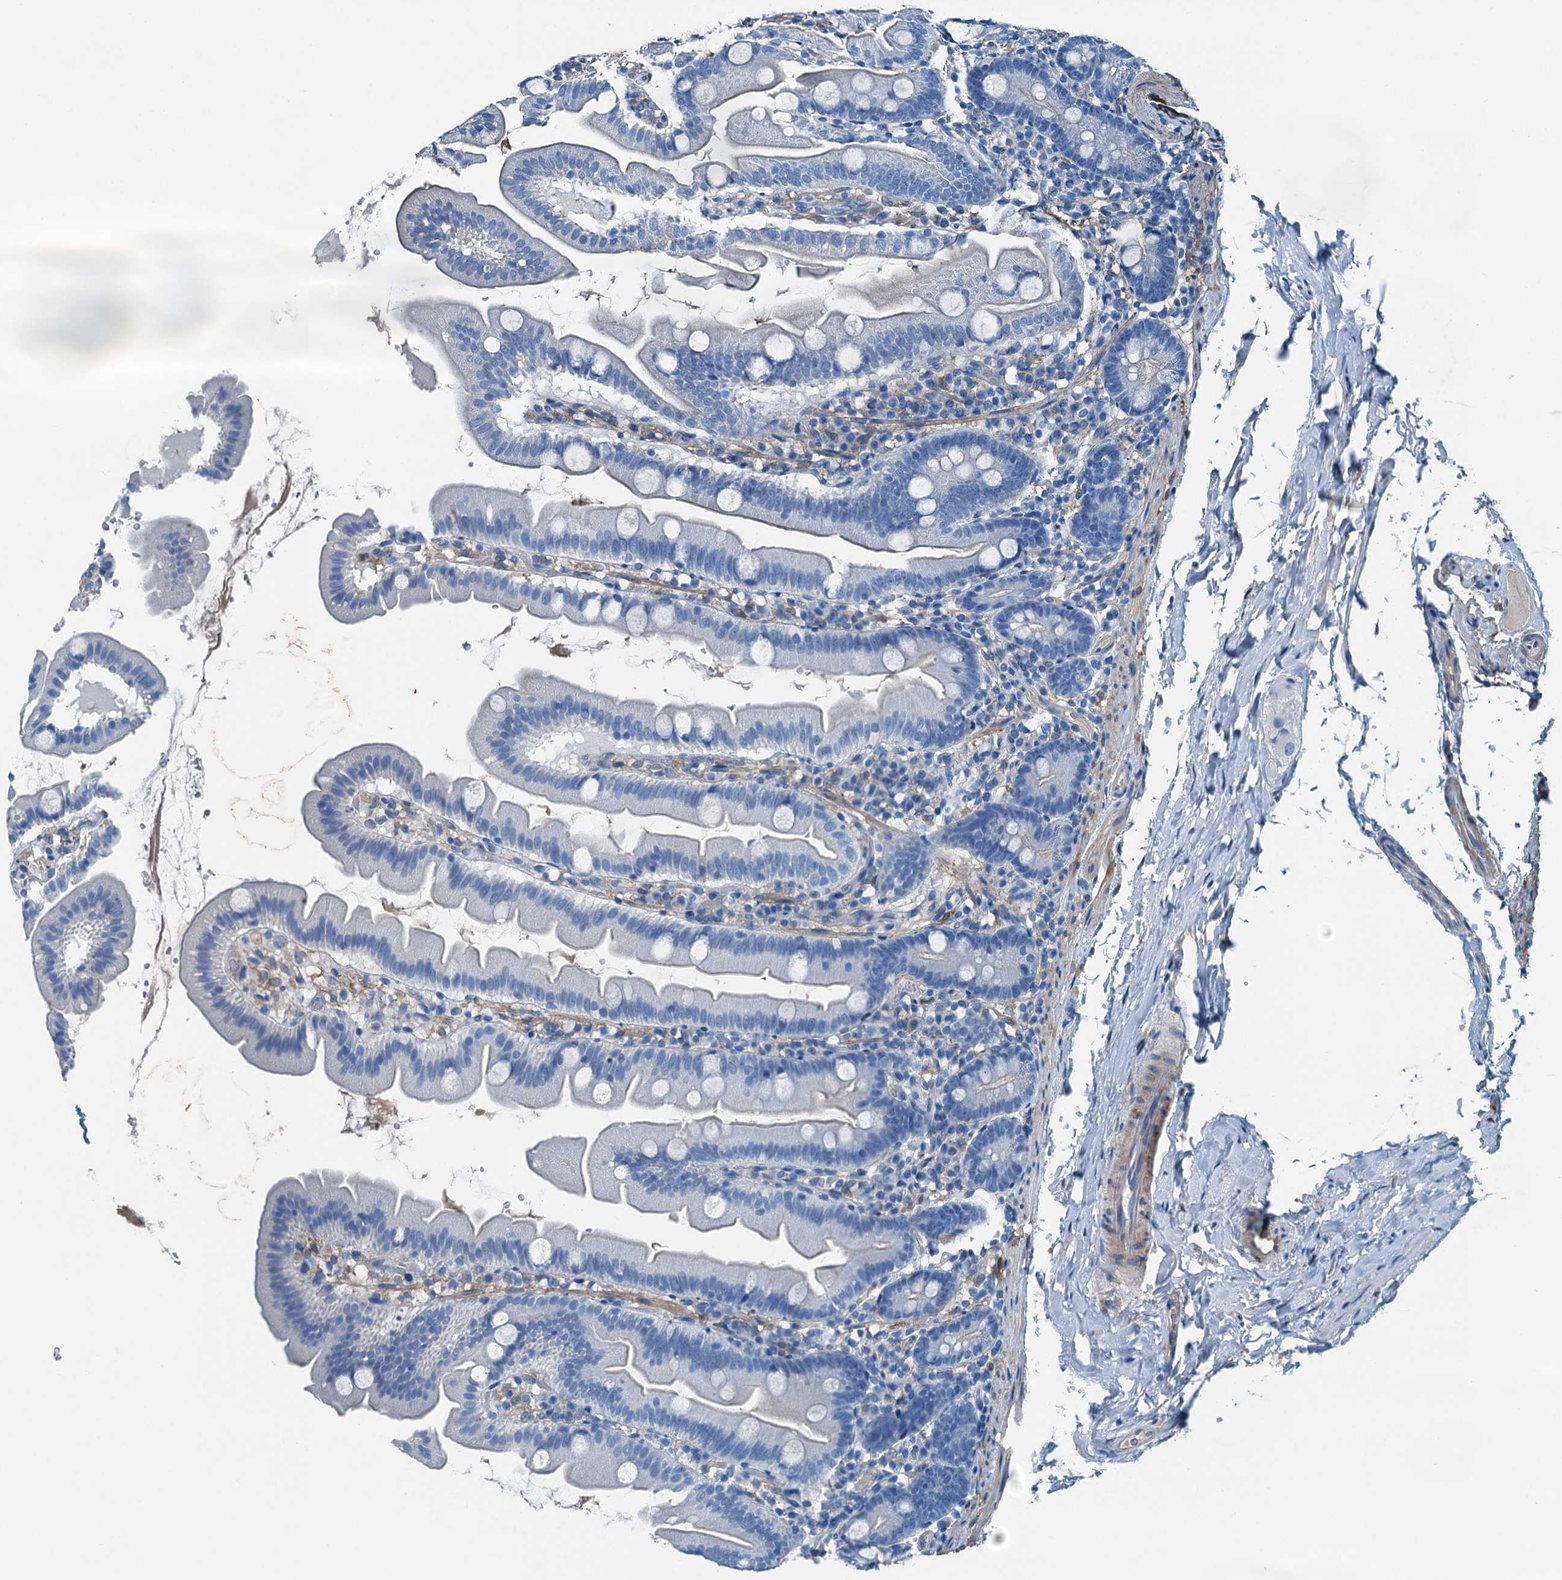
{"staining": {"intensity": "negative", "quantity": "none", "location": "none"}, "tissue": "small intestine", "cell_type": "Glandular cells", "image_type": "normal", "snomed": [{"axis": "morphology", "description": "Normal tissue, NOS"}, {"axis": "topography", "description": "Small intestine"}], "caption": "A high-resolution histopathology image shows immunohistochemistry (IHC) staining of unremarkable small intestine, which displays no significant expression in glandular cells. (DAB (3,3'-diaminobenzidine) immunohistochemistry with hematoxylin counter stain).", "gene": "RAB3IL1", "patient": {"sex": "female", "age": 68}}